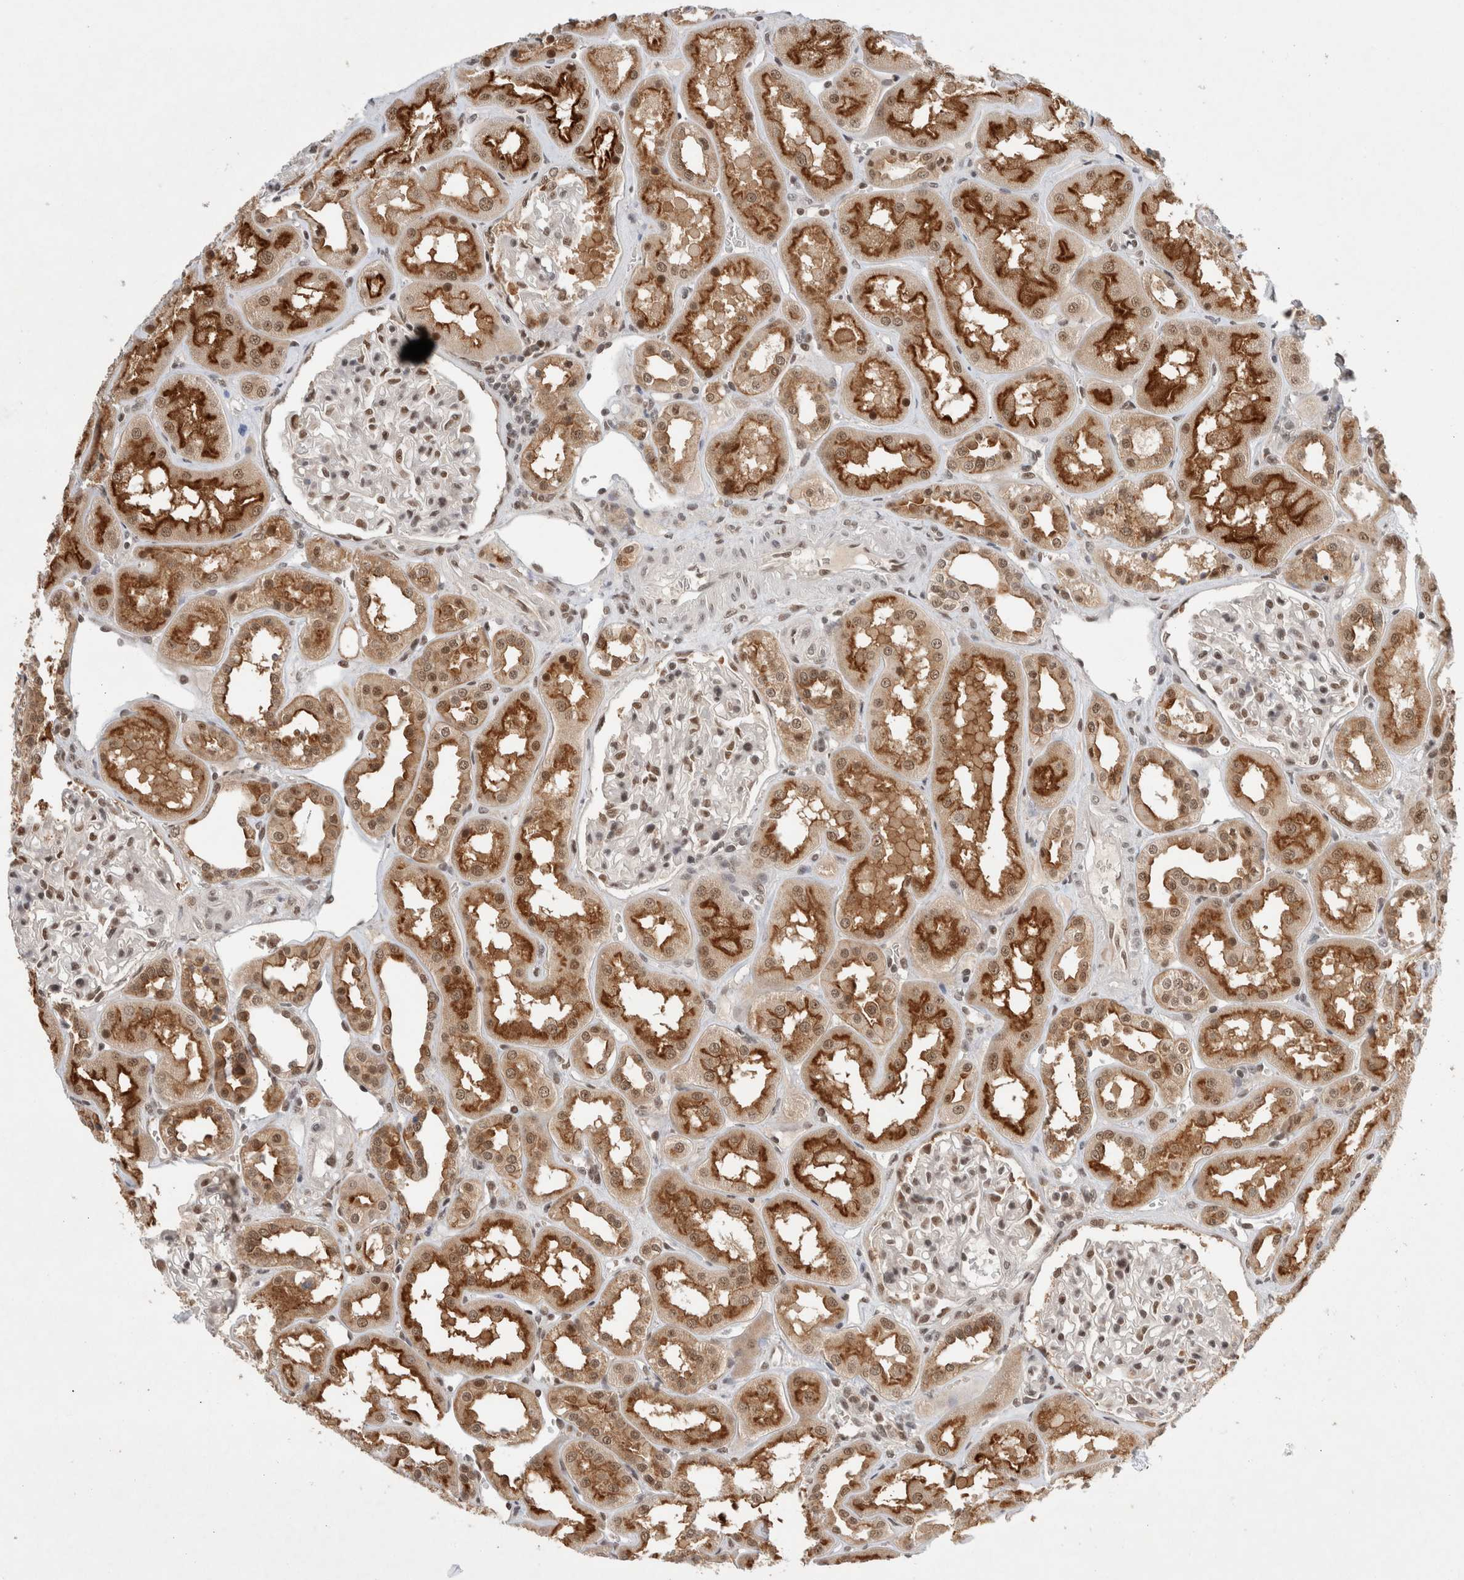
{"staining": {"intensity": "moderate", "quantity": "25%-75%", "location": "nuclear"}, "tissue": "kidney", "cell_type": "Cells in glomeruli", "image_type": "normal", "snomed": [{"axis": "morphology", "description": "Normal tissue, NOS"}, {"axis": "topography", "description": "Kidney"}], "caption": "Moderate nuclear expression for a protein is present in about 25%-75% of cells in glomeruli of benign kidney using immunohistochemistry.", "gene": "NCAPG2", "patient": {"sex": "male", "age": 70}}